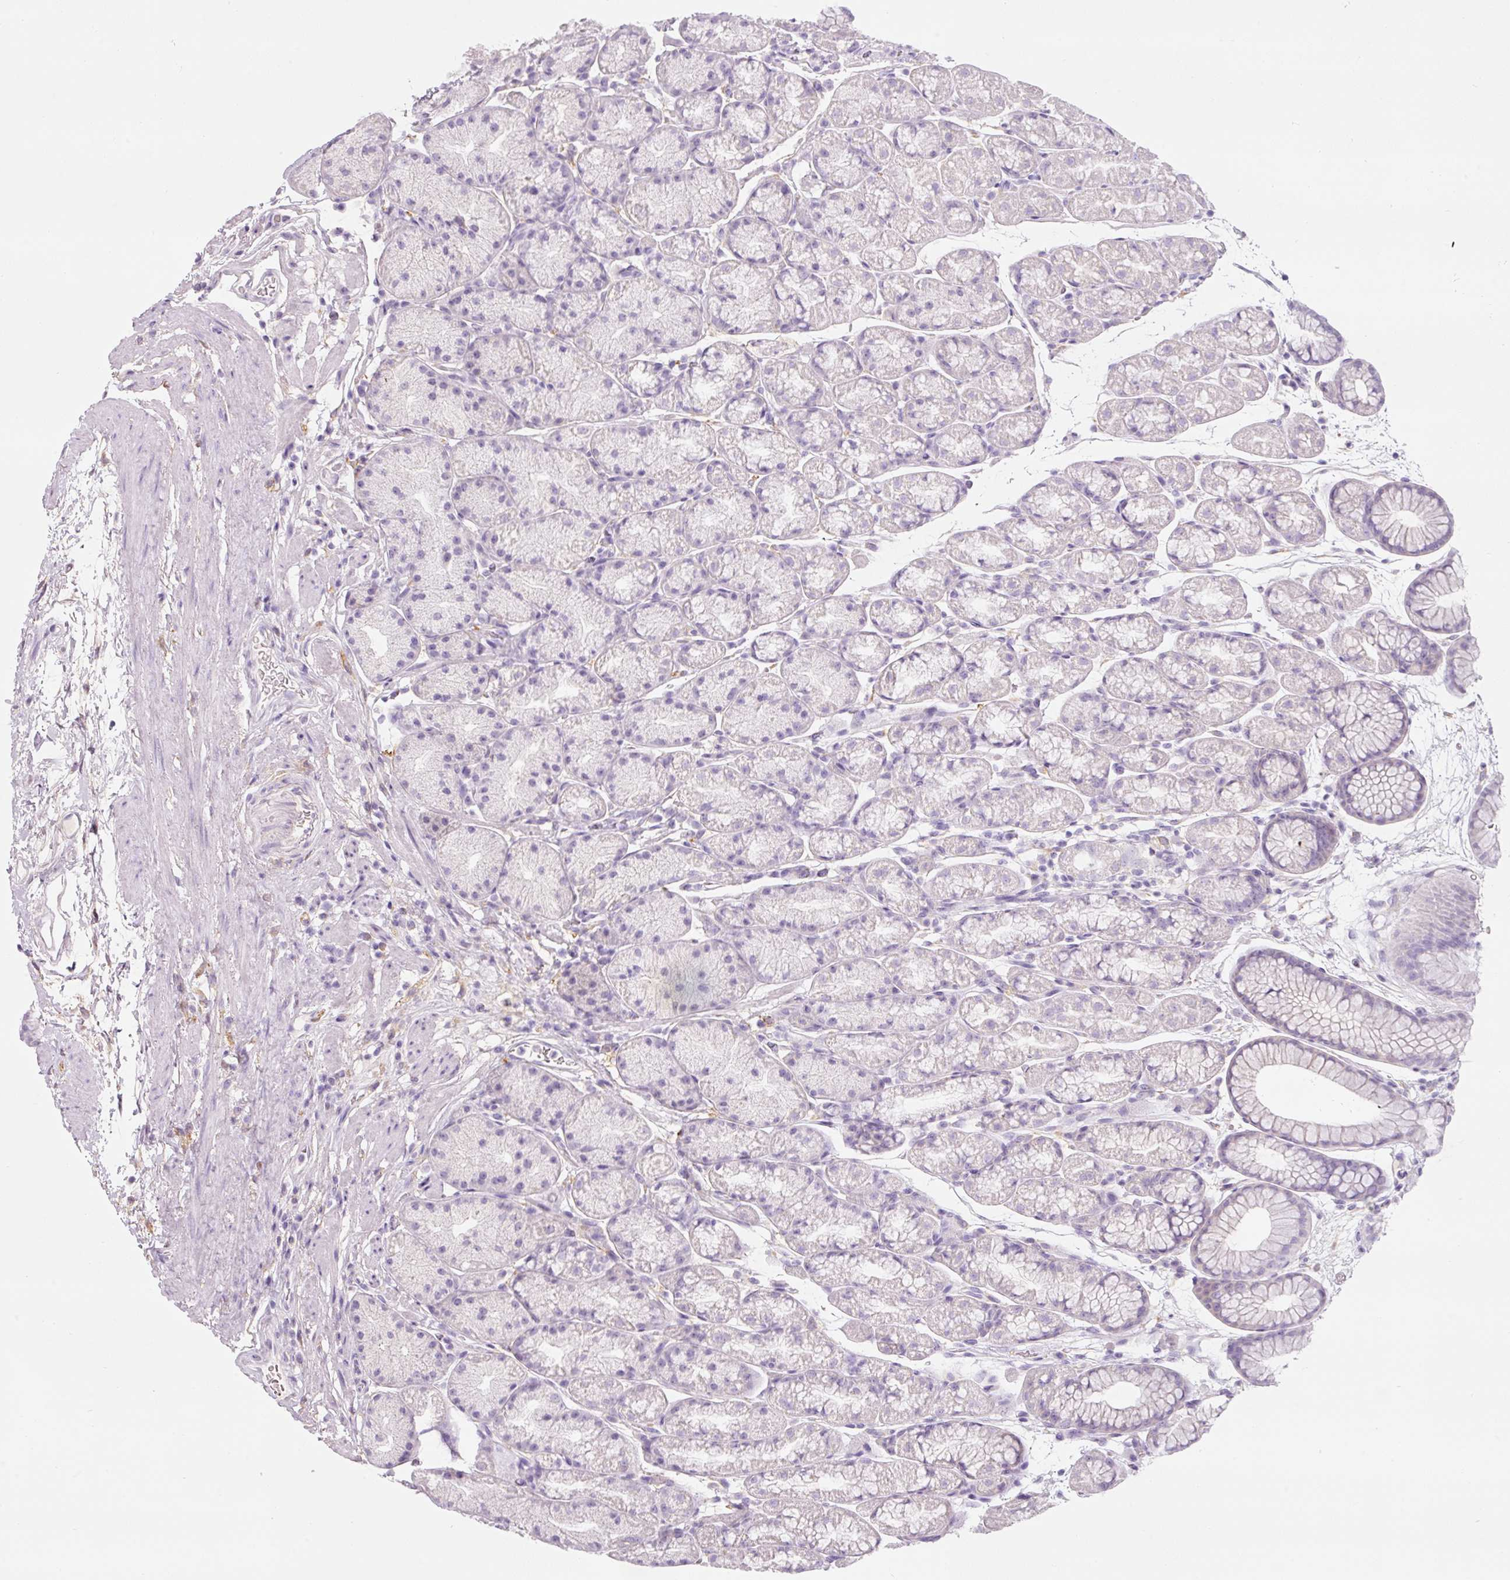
{"staining": {"intensity": "negative", "quantity": "none", "location": "none"}, "tissue": "stomach", "cell_type": "Glandular cells", "image_type": "normal", "snomed": [{"axis": "morphology", "description": "Normal tissue, NOS"}, {"axis": "topography", "description": "Stomach, lower"}], "caption": "Glandular cells show no significant staining in normal stomach.", "gene": "DNM1", "patient": {"sex": "male", "age": 67}}